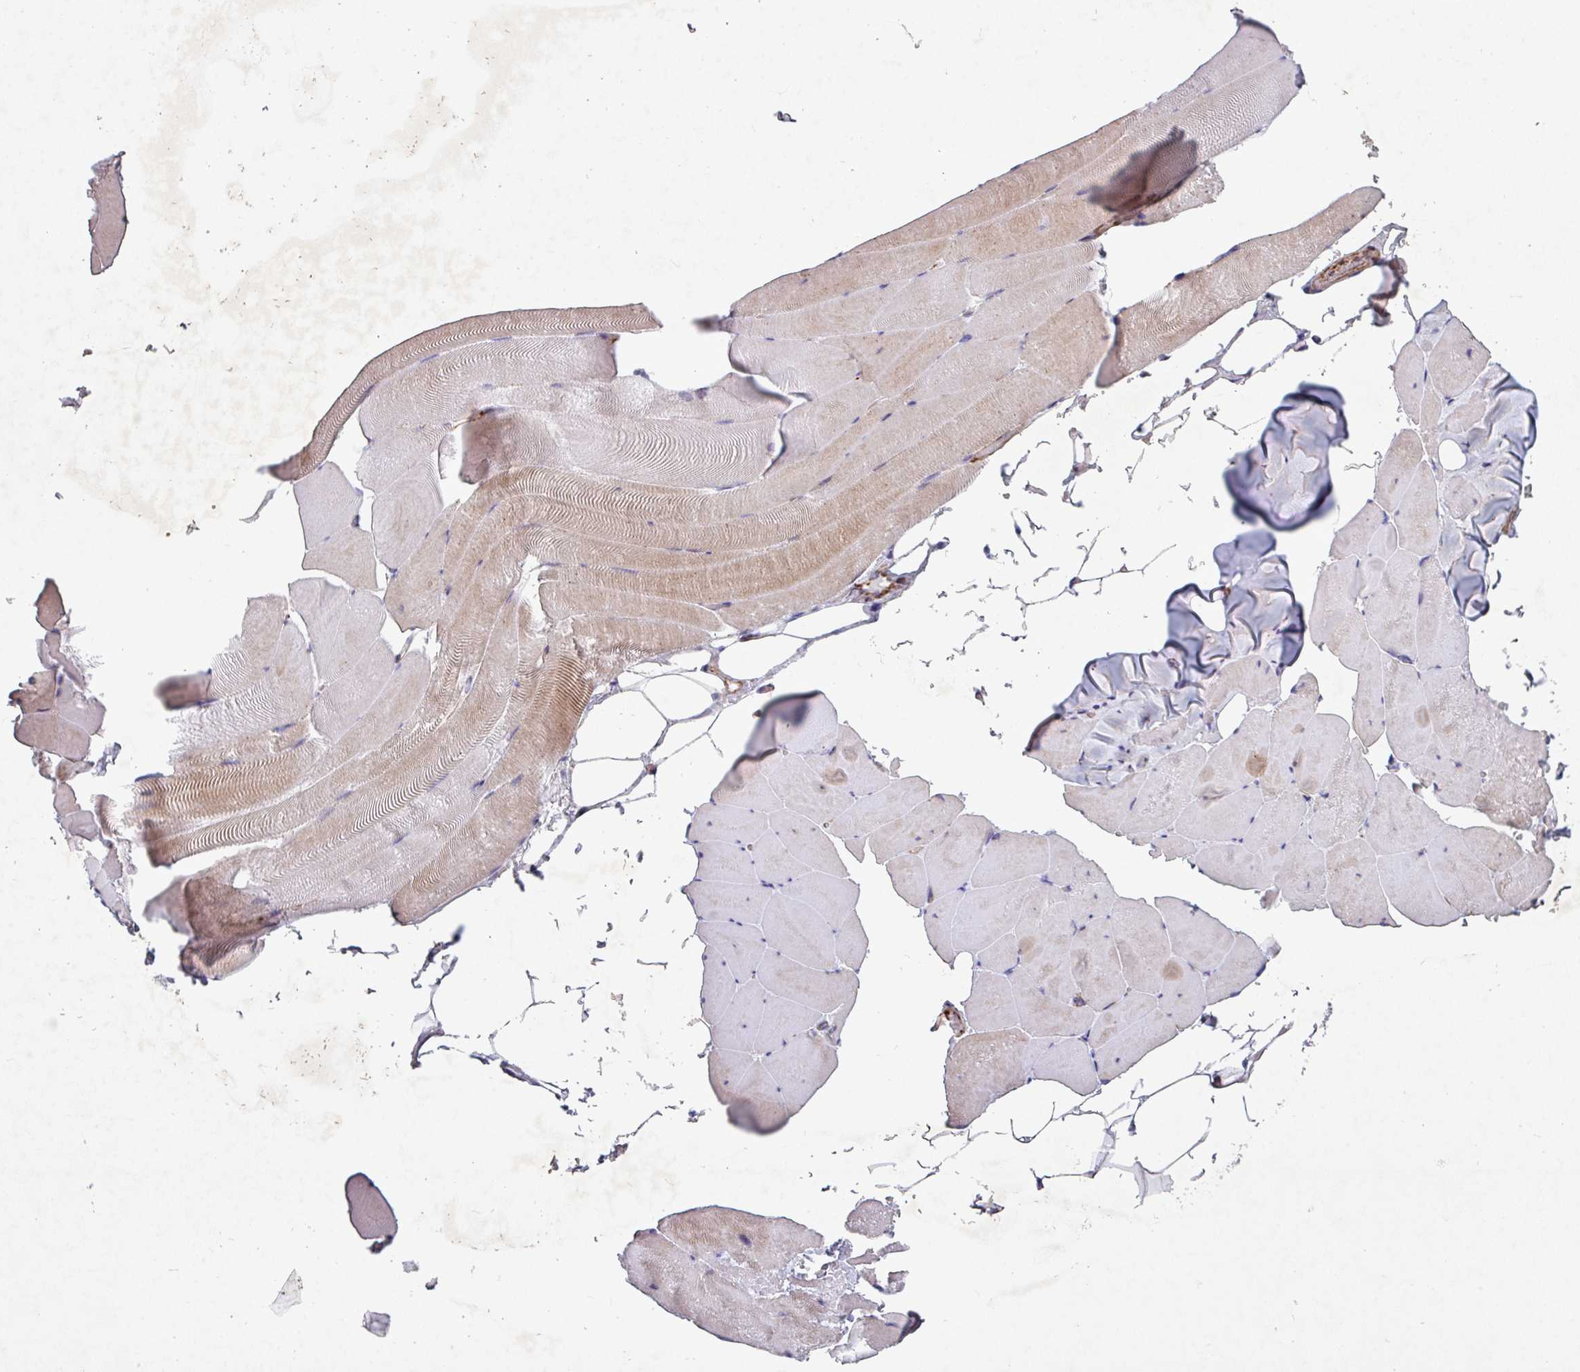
{"staining": {"intensity": "weak", "quantity": "25%-75%", "location": "cytoplasmic/membranous"}, "tissue": "skeletal muscle", "cell_type": "Myocytes", "image_type": "normal", "snomed": [{"axis": "morphology", "description": "Normal tissue, NOS"}, {"axis": "topography", "description": "Skeletal muscle"}], "caption": "Approximately 25%-75% of myocytes in benign human skeletal muscle exhibit weak cytoplasmic/membranous protein expression as visualized by brown immunohistochemical staining.", "gene": "ATP2C2", "patient": {"sex": "female", "age": 64}}